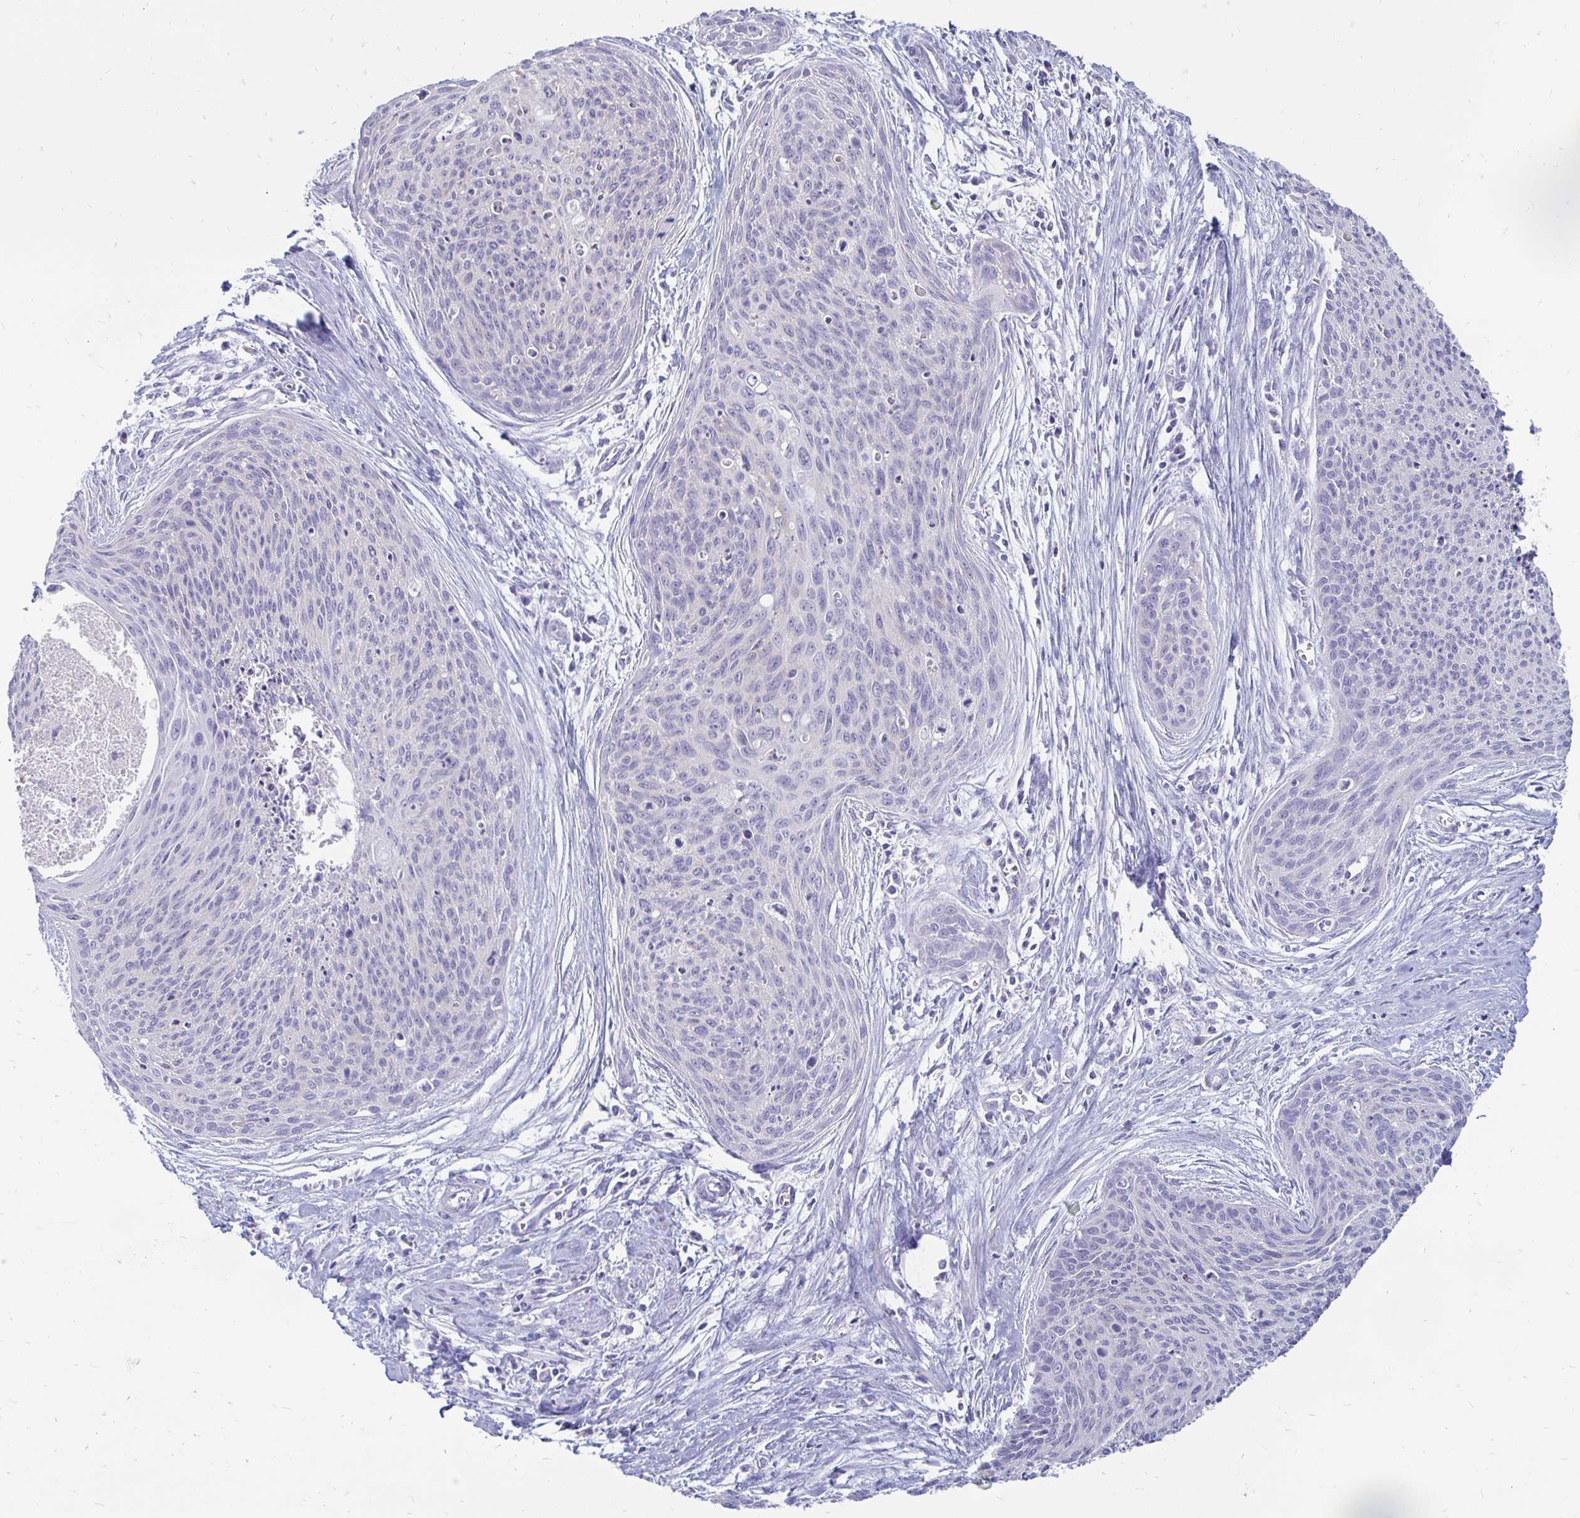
{"staining": {"intensity": "negative", "quantity": "none", "location": "none"}, "tissue": "cervical cancer", "cell_type": "Tumor cells", "image_type": "cancer", "snomed": [{"axis": "morphology", "description": "Squamous cell carcinoma, NOS"}, {"axis": "topography", "description": "Cervix"}], "caption": "Tumor cells show no significant expression in squamous cell carcinoma (cervical). (Stains: DAB (3,3'-diaminobenzidine) IHC with hematoxylin counter stain, Microscopy: brightfield microscopy at high magnification).", "gene": "PEG10", "patient": {"sex": "female", "age": 55}}